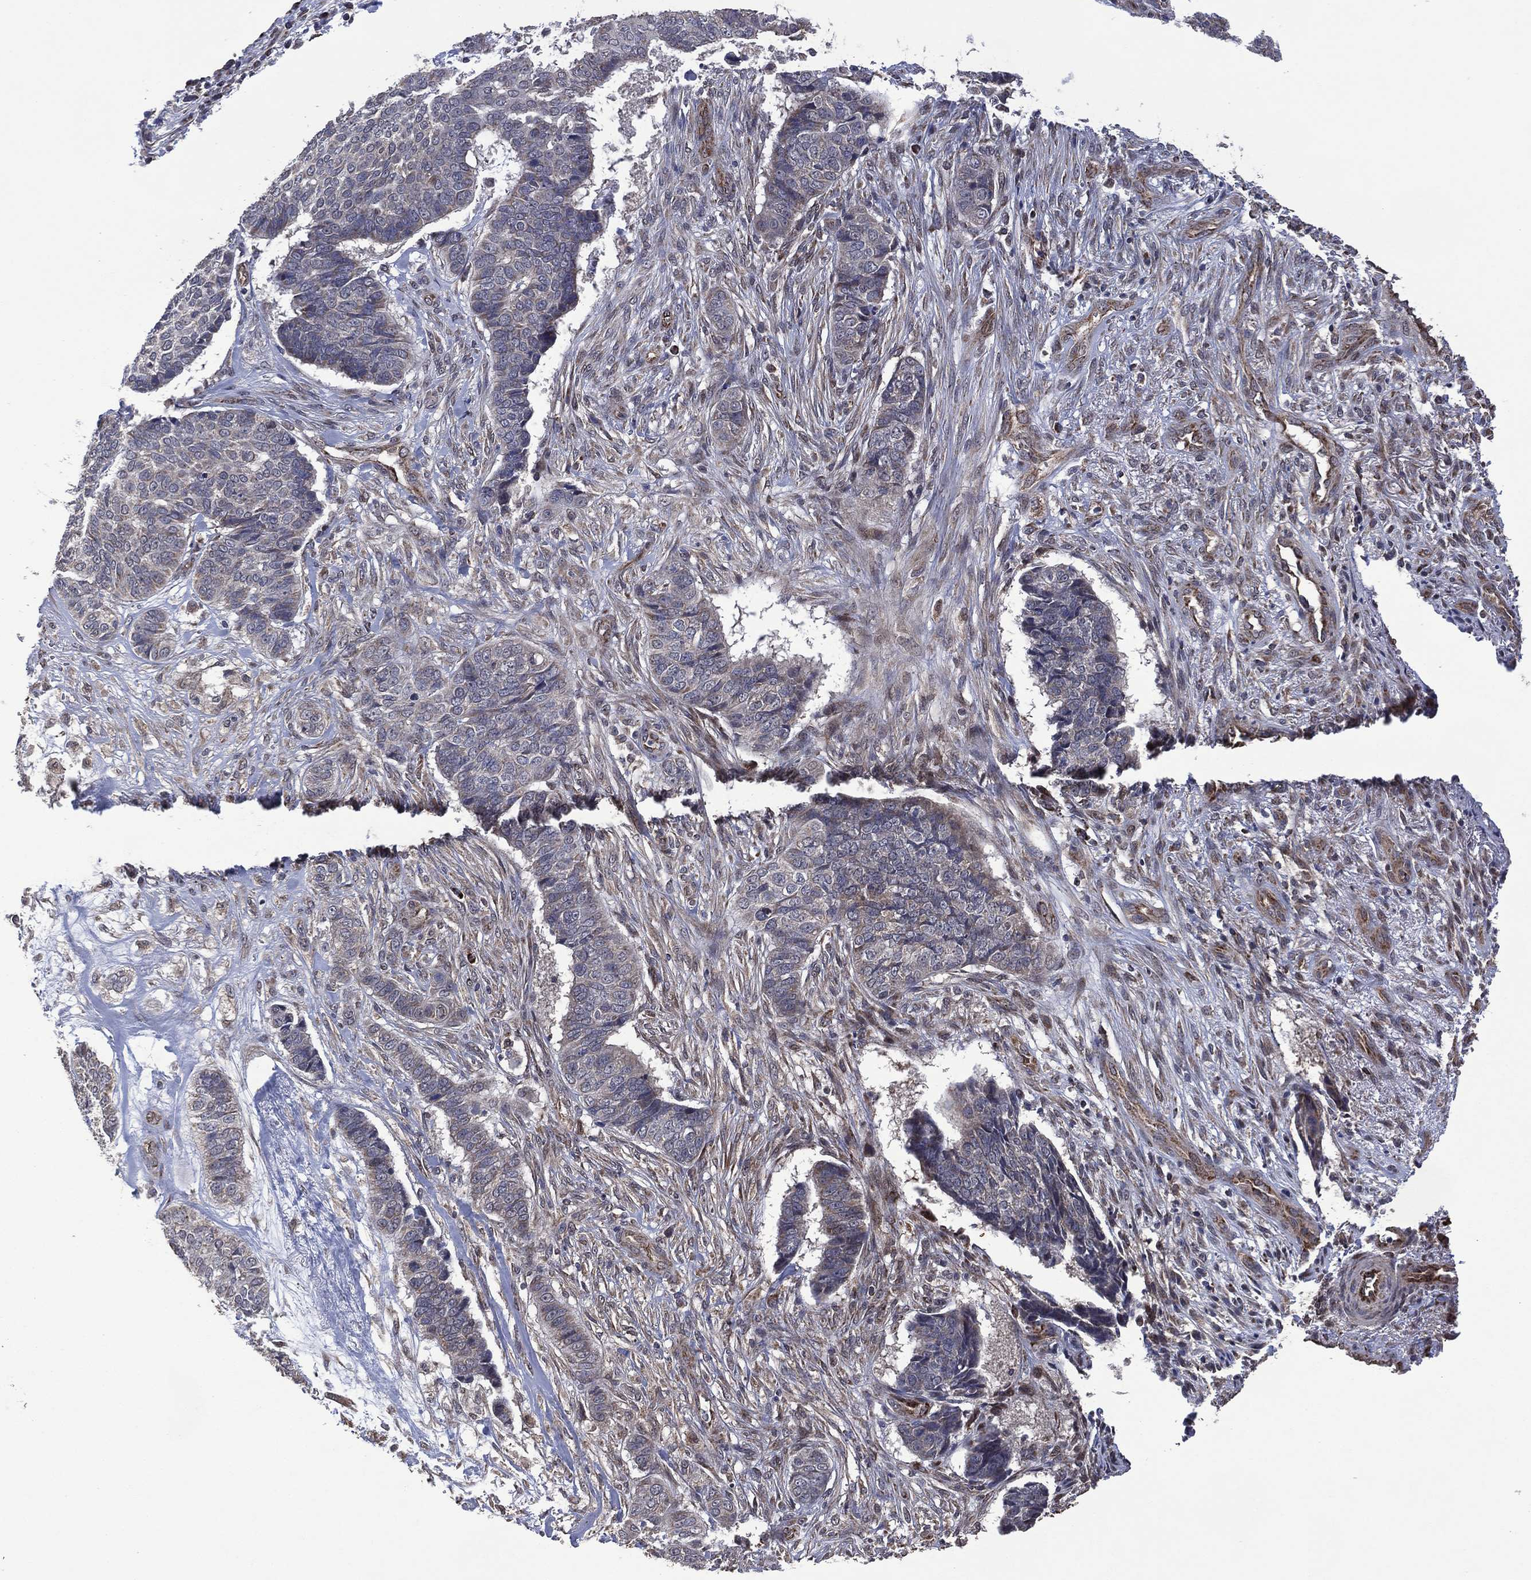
{"staining": {"intensity": "negative", "quantity": "none", "location": "none"}, "tissue": "skin cancer", "cell_type": "Tumor cells", "image_type": "cancer", "snomed": [{"axis": "morphology", "description": "Basal cell carcinoma"}, {"axis": "topography", "description": "Skin"}], "caption": "Tumor cells show no significant staining in skin basal cell carcinoma. (DAB (3,3'-diaminobenzidine) IHC, high magnification).", "gene": "HTD2", "patient": {"sex": "male", "age": 86}}